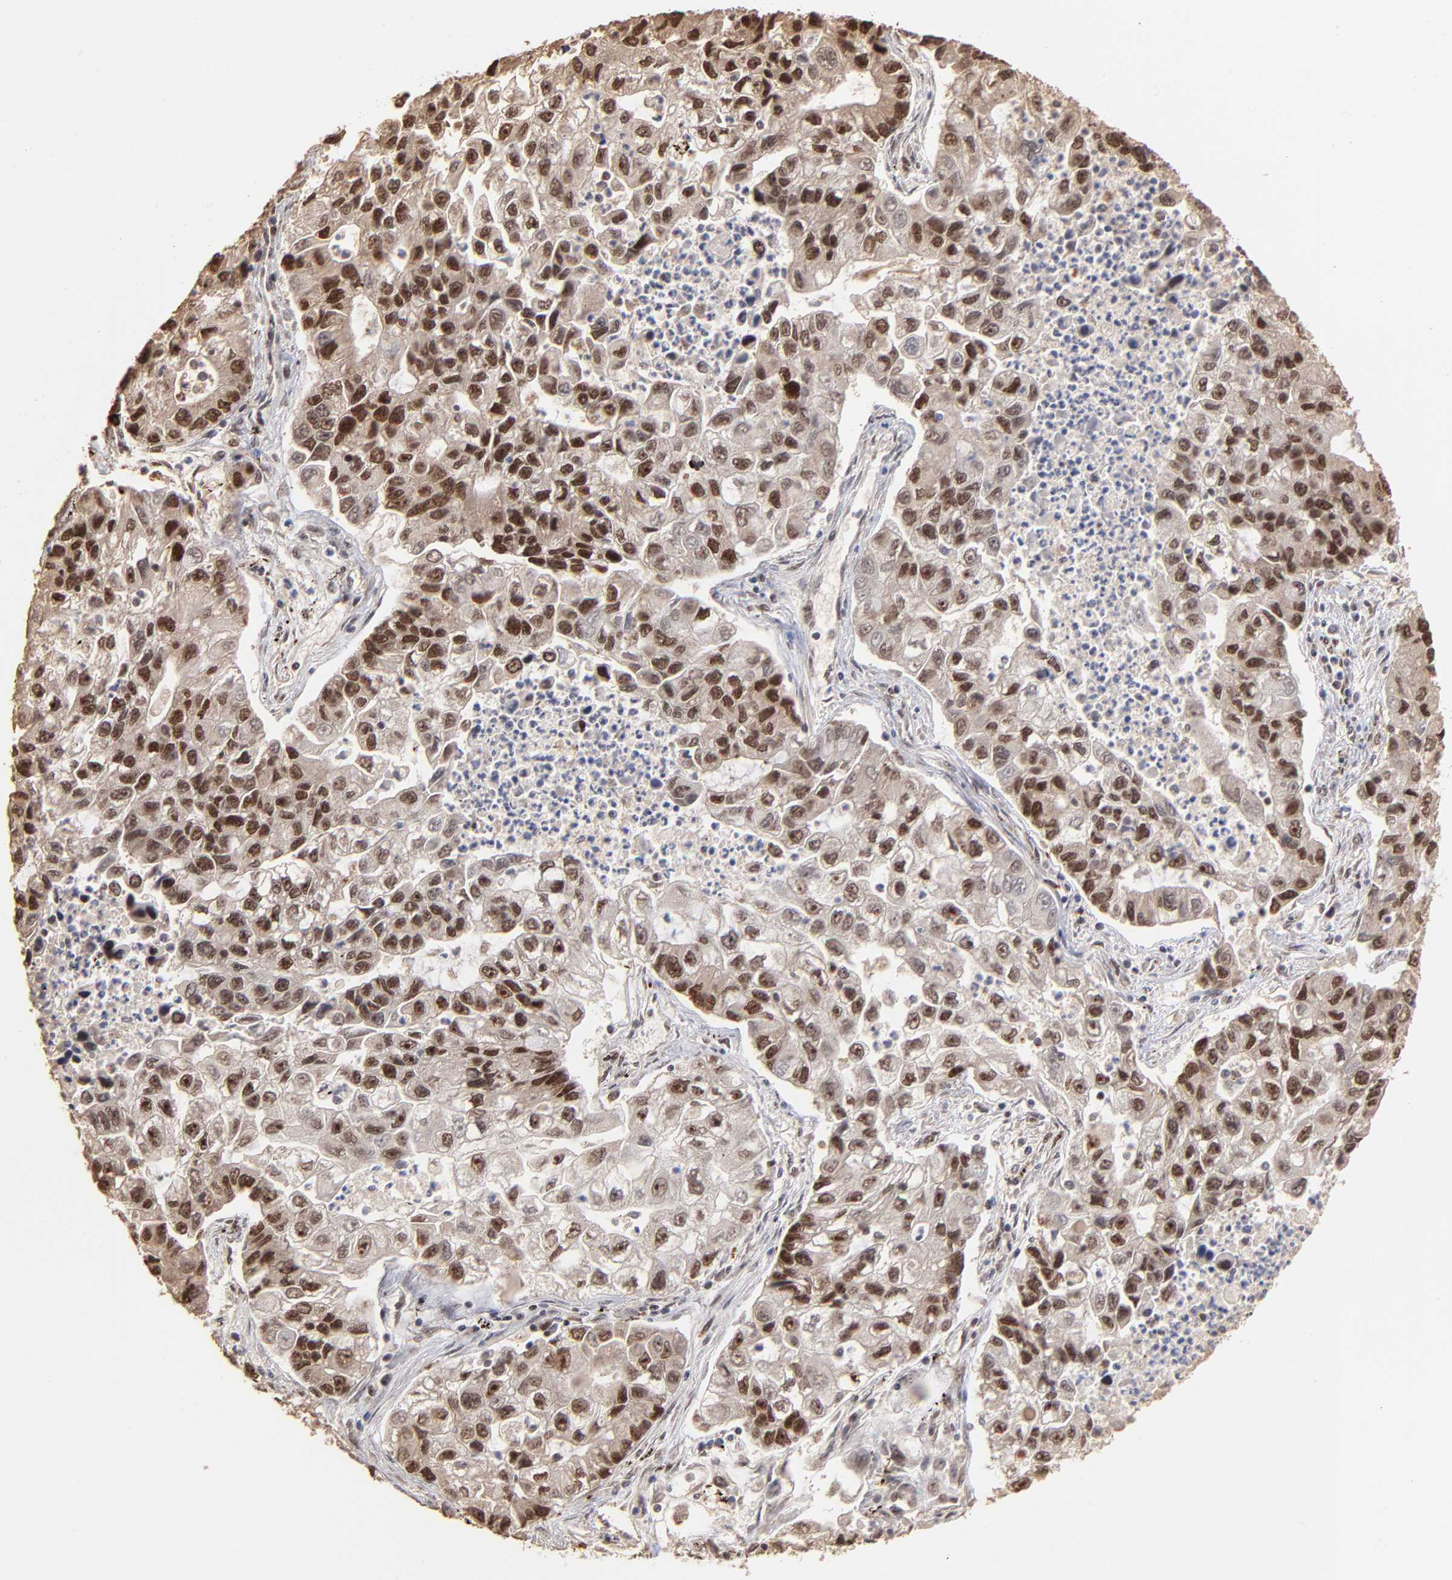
{"staining": {"intensity": "strong", "quantity": ">75%", "location": "cytoplasmic/membranous,nuclear"}, "tissue": "lung cancer", "cell_type": "Tumor cells", "image_type": "cancer", "snomed": [{"axis": "morphology", "description": "Adenocarcinoma, NOS"}, {"axis": "topography", "description": "Lung"}], "caption": "Immunohistochemistry (IHC) of lung cancer (adenocarcinoma) reveals high levels of strong cytoplasmic/membranous and nuclear staining in about >75% of tumor cells. (DAB (3,3'-diaminobenzidine) = brown stain, brightfield microscopy at high magnification).", "gene": "ZNF146", "patient": {"sex": "female", "age": 51}}